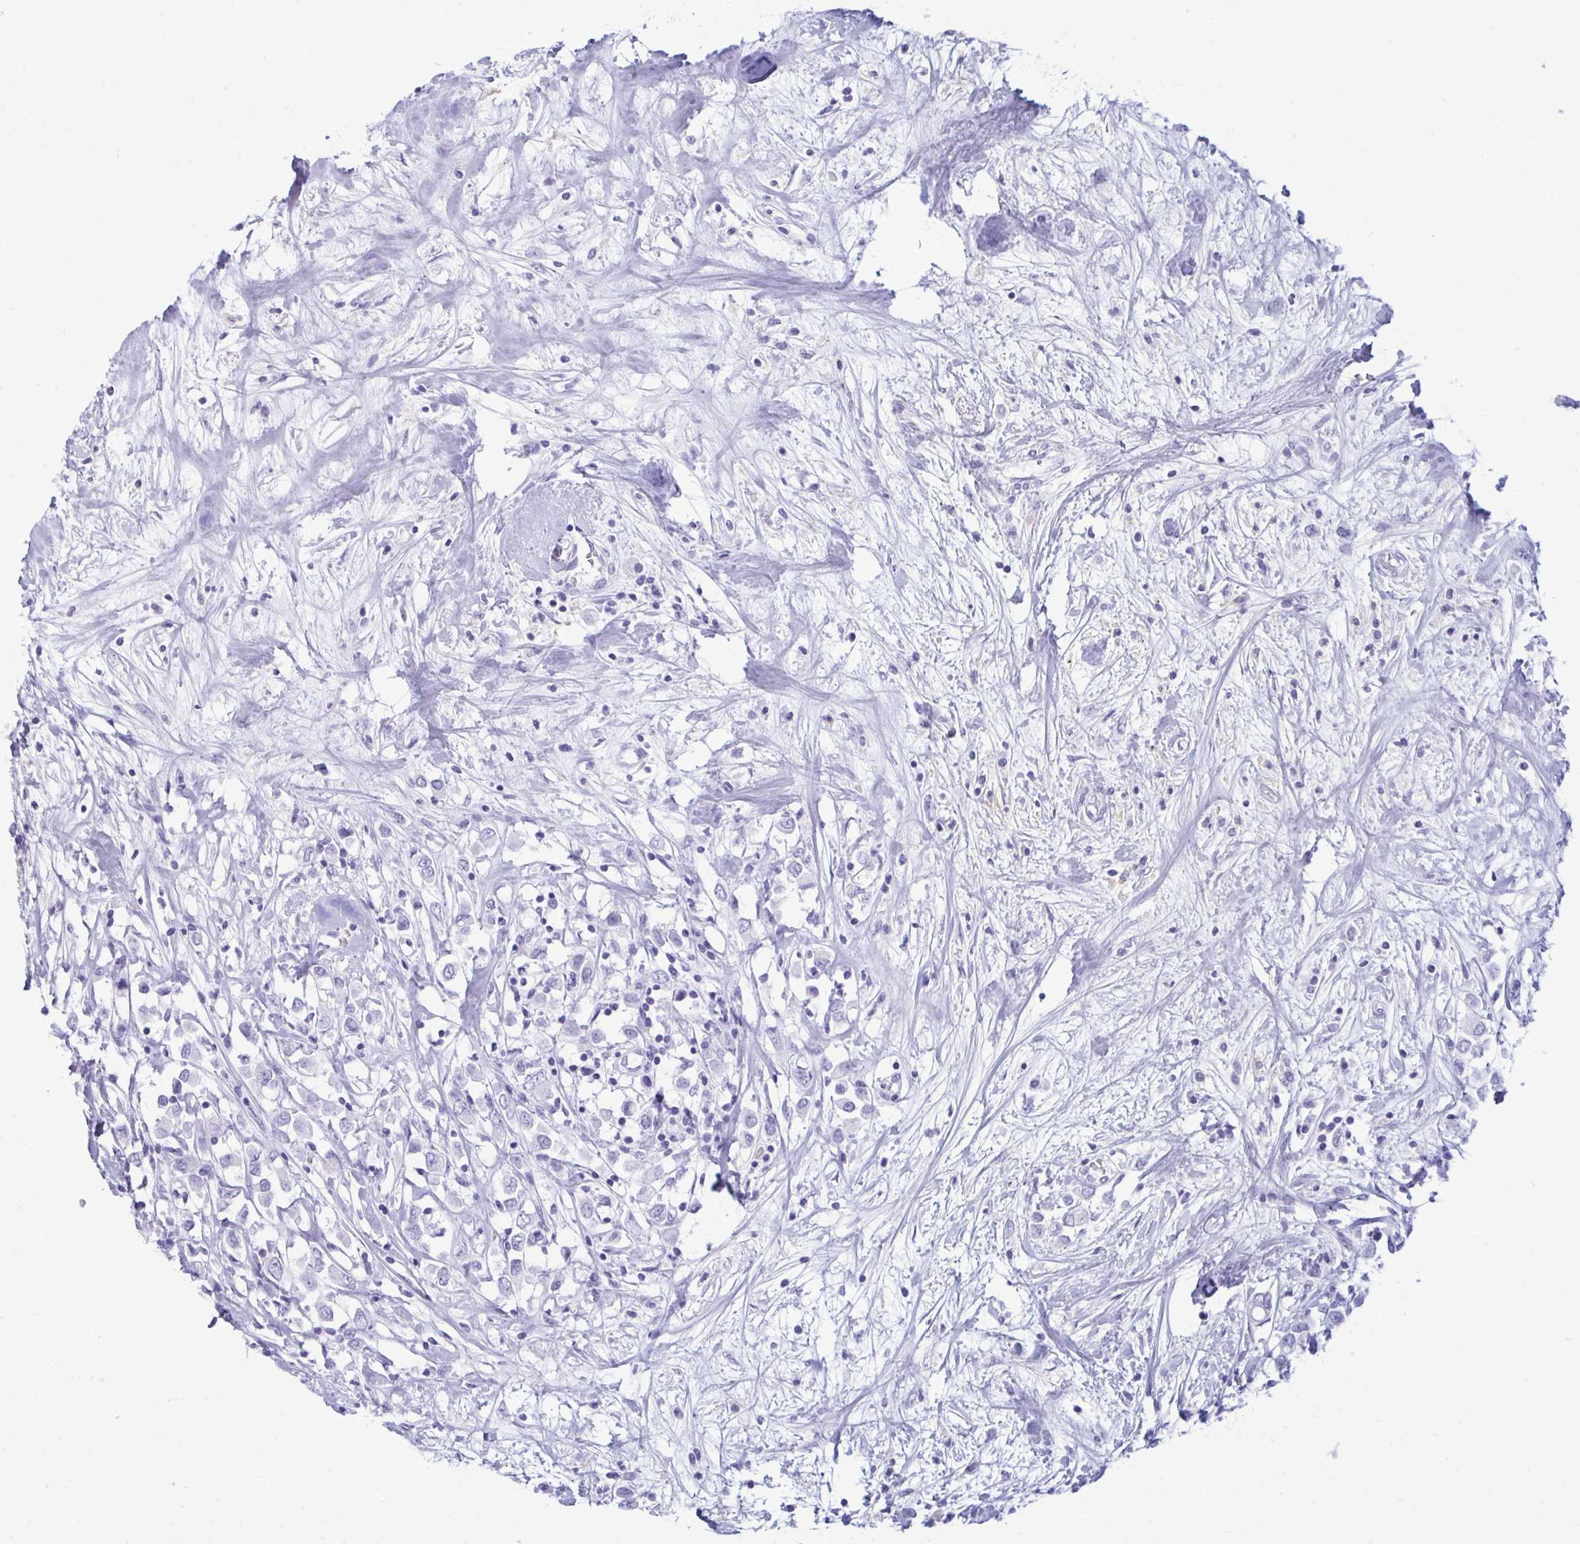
{"staining": {"intensity": "negative", "quantity": "none", "location": "none"}, "tissue": "breast cancer", "cell_type": "Tumor cells", "image_type": "cancer", "snomed": [{"axis": "morphology", "description": "Duct carcinoma"}, {"axis": "topography", "description": "Breast"}], "caption": "Immunohistochemistry micrograph of neoplastic tissue: human breast cancer (intraductal carcinoma) stained with DAB shows no significant protein expression in tumor cells.", "gene": "ANKRD60", "patient": {"sex": "female", "age": 61}}